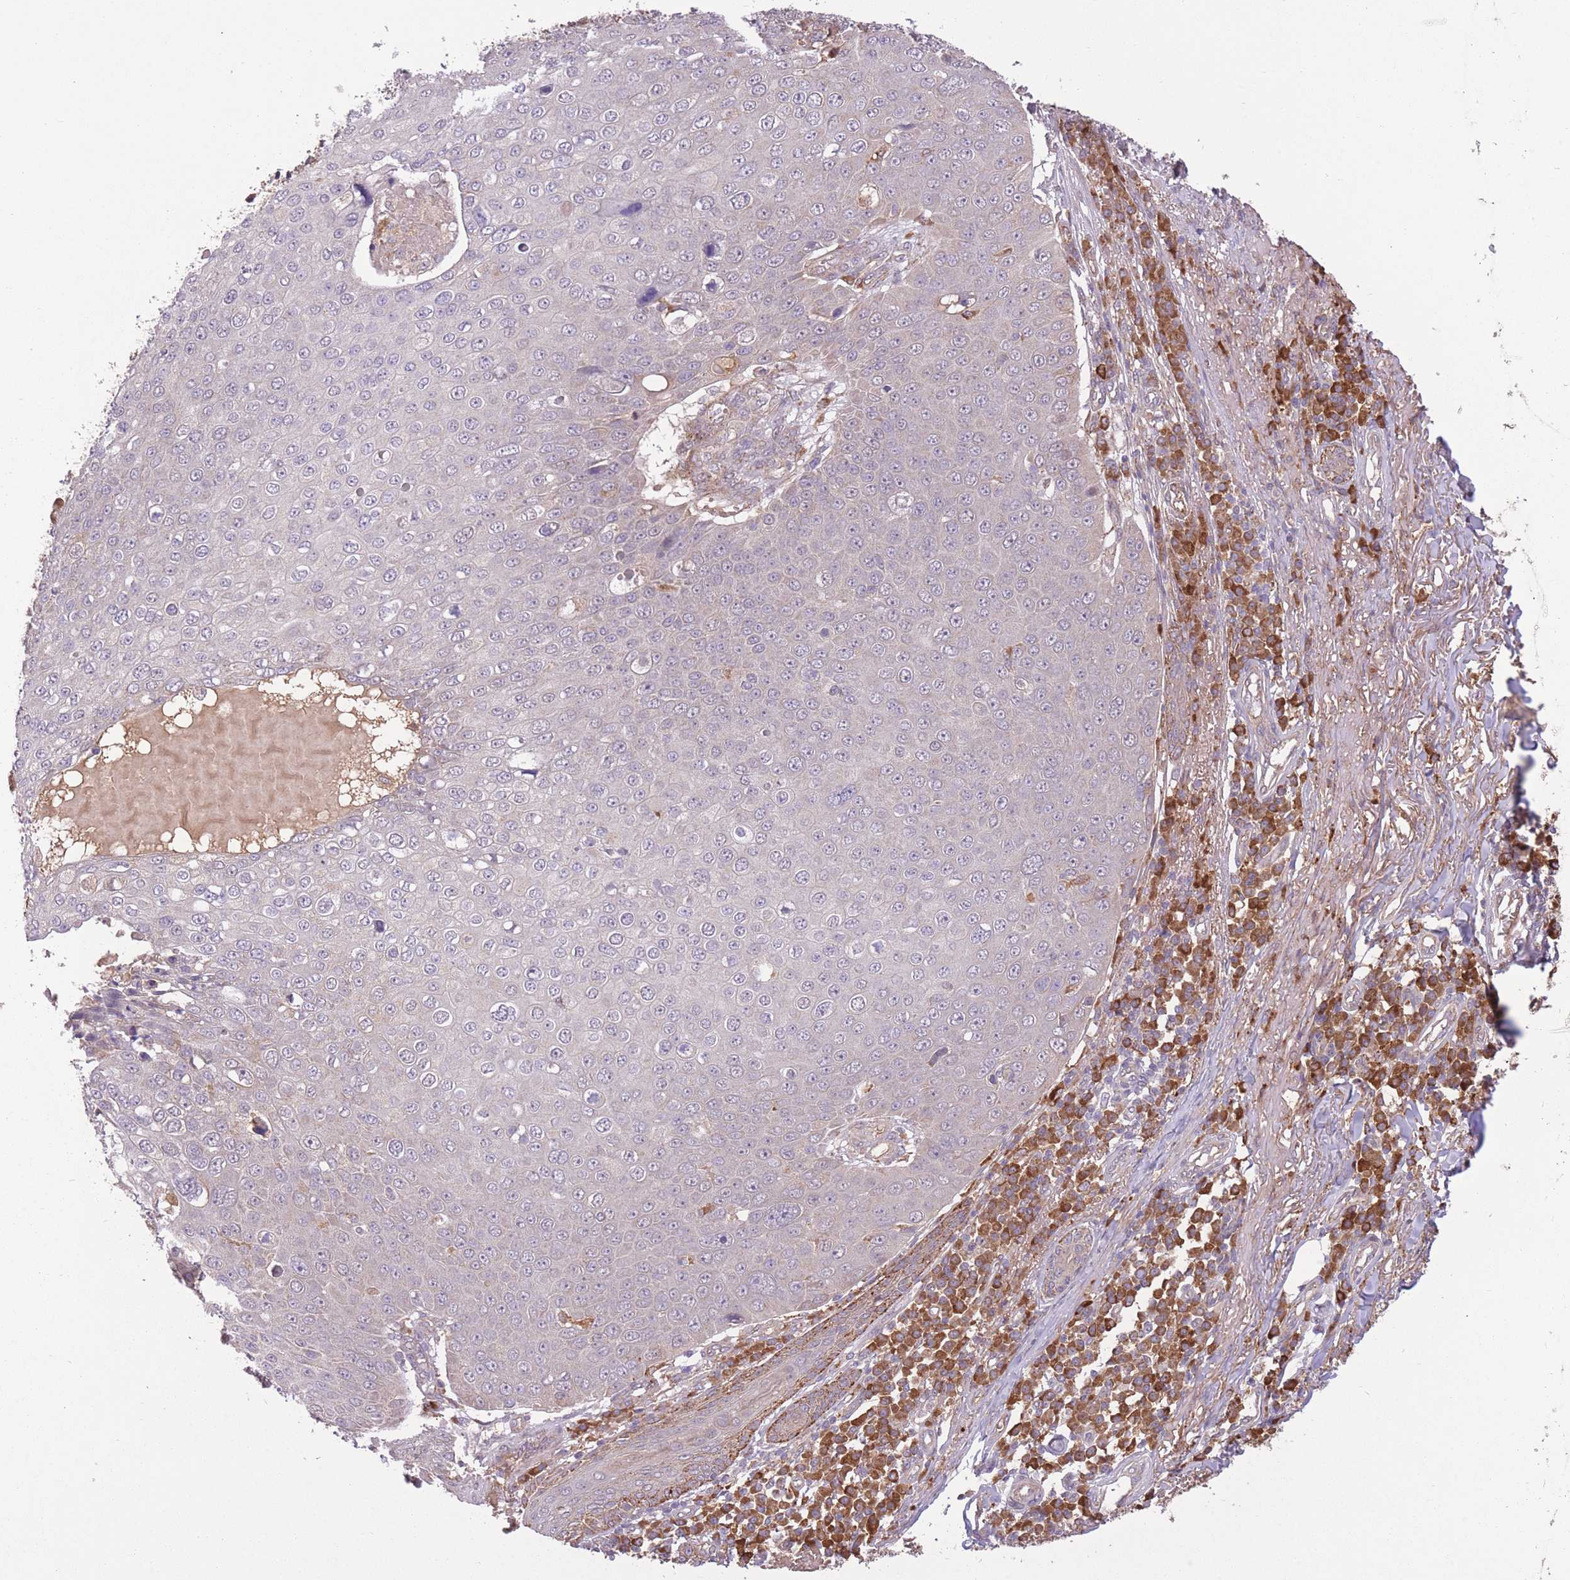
{"staining": {"intensity": "negative", "quantity": "none", "location": "none"}, "tissue": "skin cancer", "cell_type": "Tumor cells", "image_type": "cancer", "snomed": [{"axis": "morphology", "description": "Squamous cell carcinoma, NOS"}, {"axis": "topography", "description": "Skin"}], "caption": "IHC micrograph of neoplastic tissue: skin cancer stained with DAB reveals no significant protein expression in tumor cells.", "gene": "POLR3F", "patient": {"sex": "male", "age": 71}}